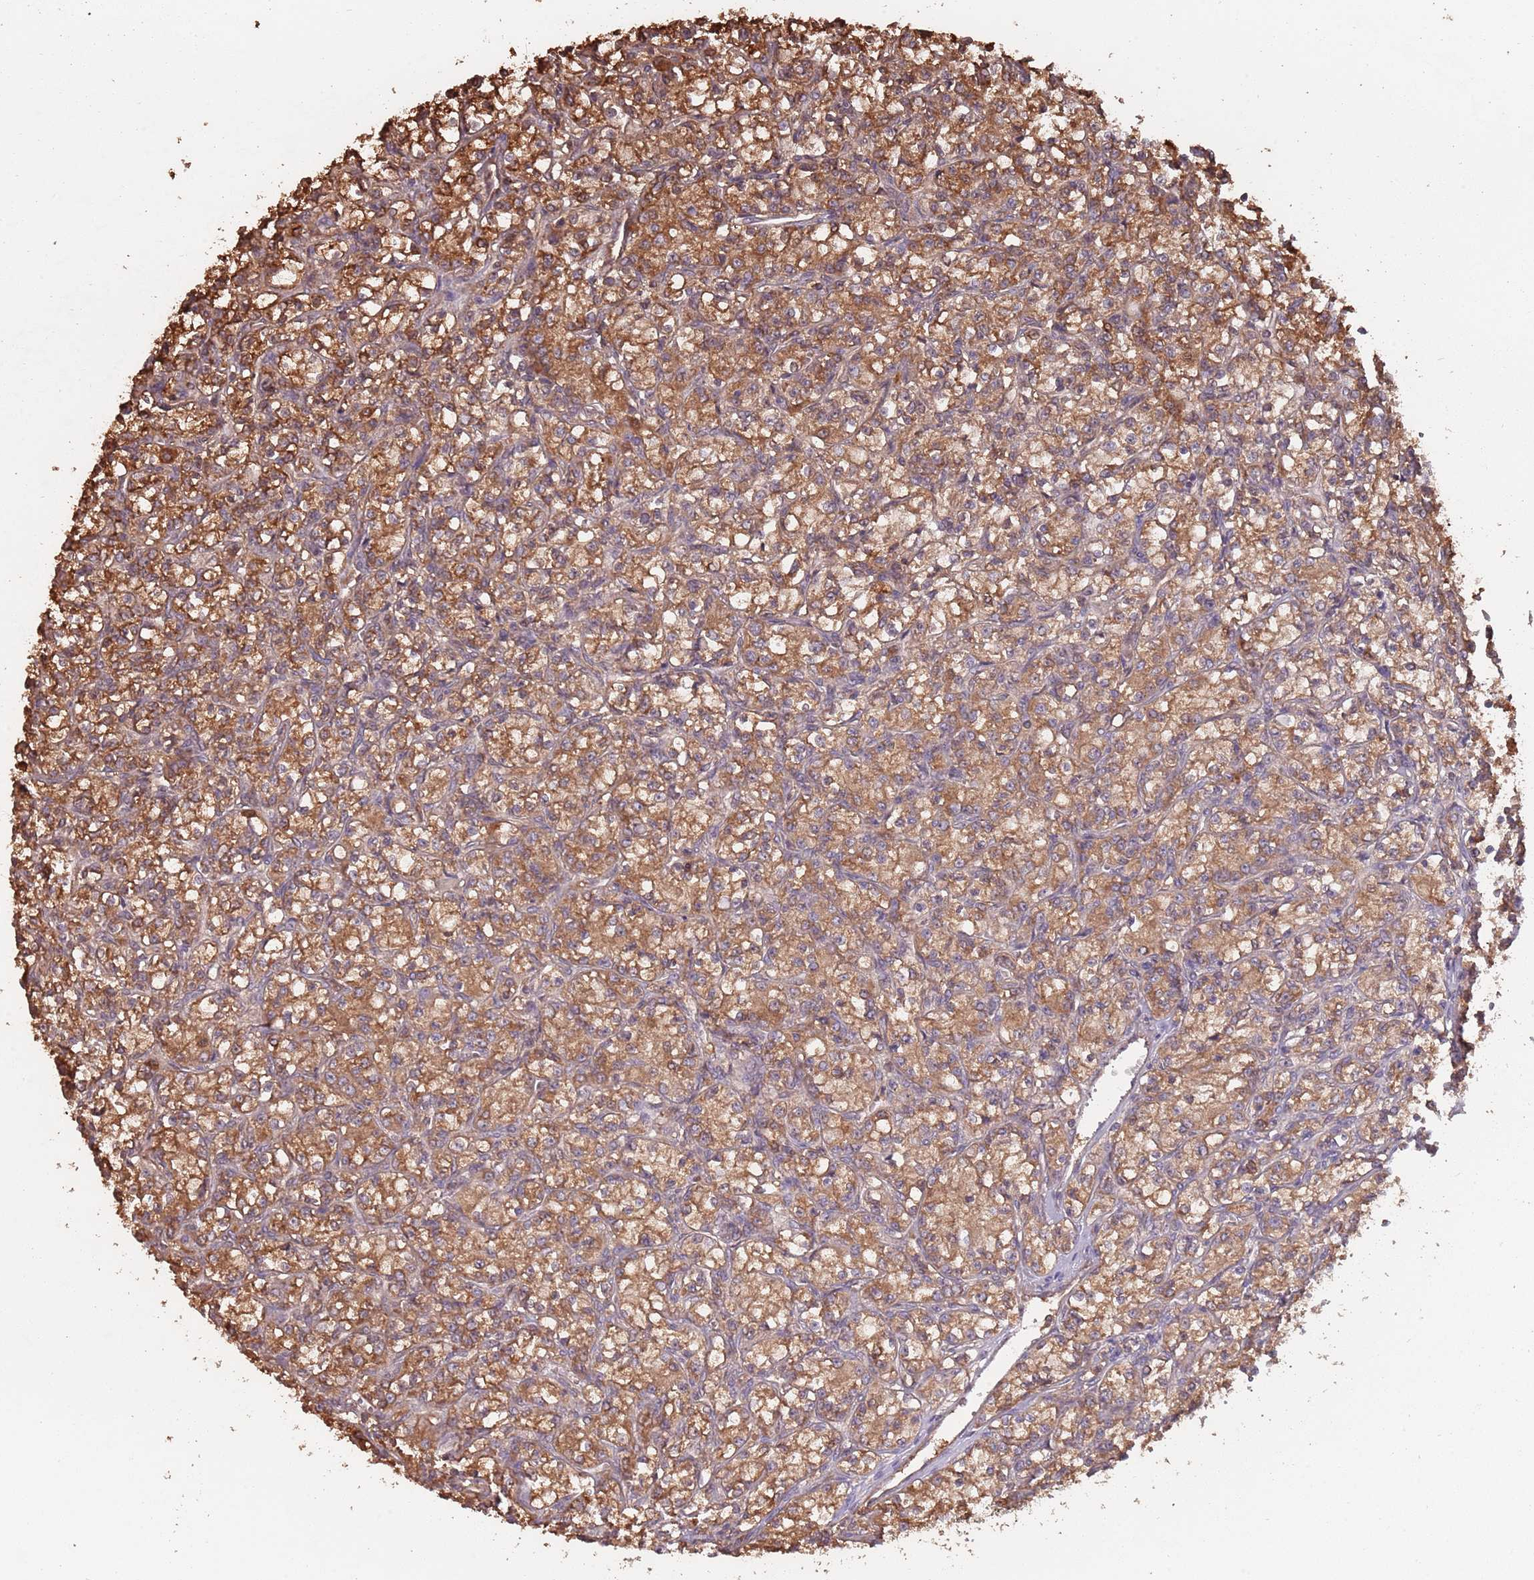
{"staining": {"intensity": "strong", "quantity": ">75%", "location": "cytoplasmic/membranous"}, "tissue": "renal cancer", "cell_type": "Tumor cells", "image_type": "cancer", "snomed": [{"axis": "morphology", "description": "Adenocarcinoma, NOS"}, {"axis": "topography", "description": "Kidney"}], "caption": "Protein staining of renal adenocarcinoma tissue exhibits strong cytoplasmic/membranous staining in approximately >75% of tumor cells.", "gene": "COG4", "patient": {"sex": "female", "age": 59}}